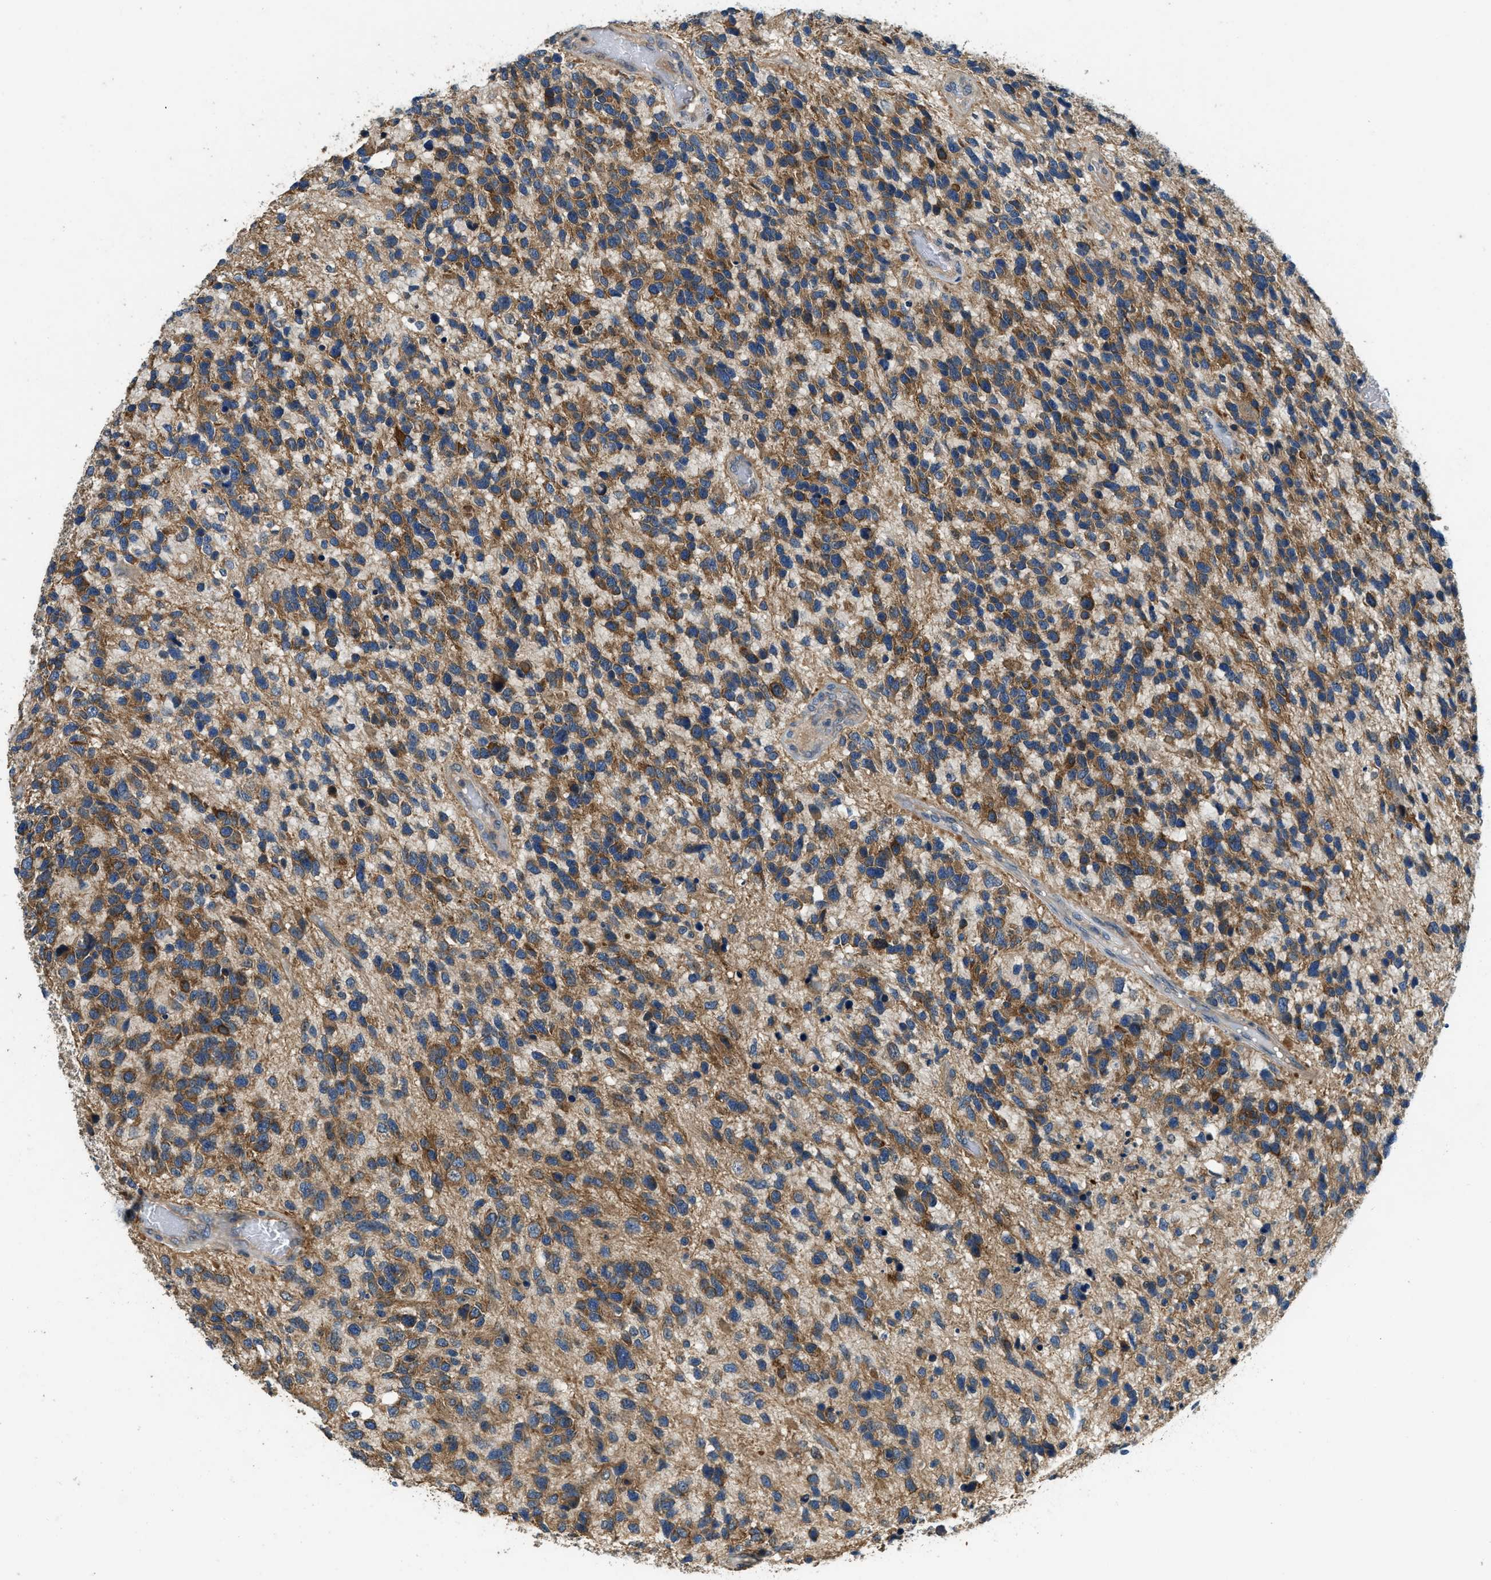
{"staining": {"intensity": "moderate", "quantity": ">75%", "location": "cytoplasmic/membranous"}, "tissue": "glioma", "cell_type": "Tumor cells", "image_type": "cancer", "snomed": [{"axis": "morphology", "description": "Glioma, malignant, High grade"}, {"axis": "topography", "description": "Brain"}], "caption": "High-magnification brightfield microscopy of glioma stained with DAB (brown) and counterstained with hematoxylin (blue). tumor cells exhibit moderate cytoplasmic/membranous expression is identified in about>75% of cells.", "gene": "SSH2", "patient": {"sex": "female", "age": 58}}